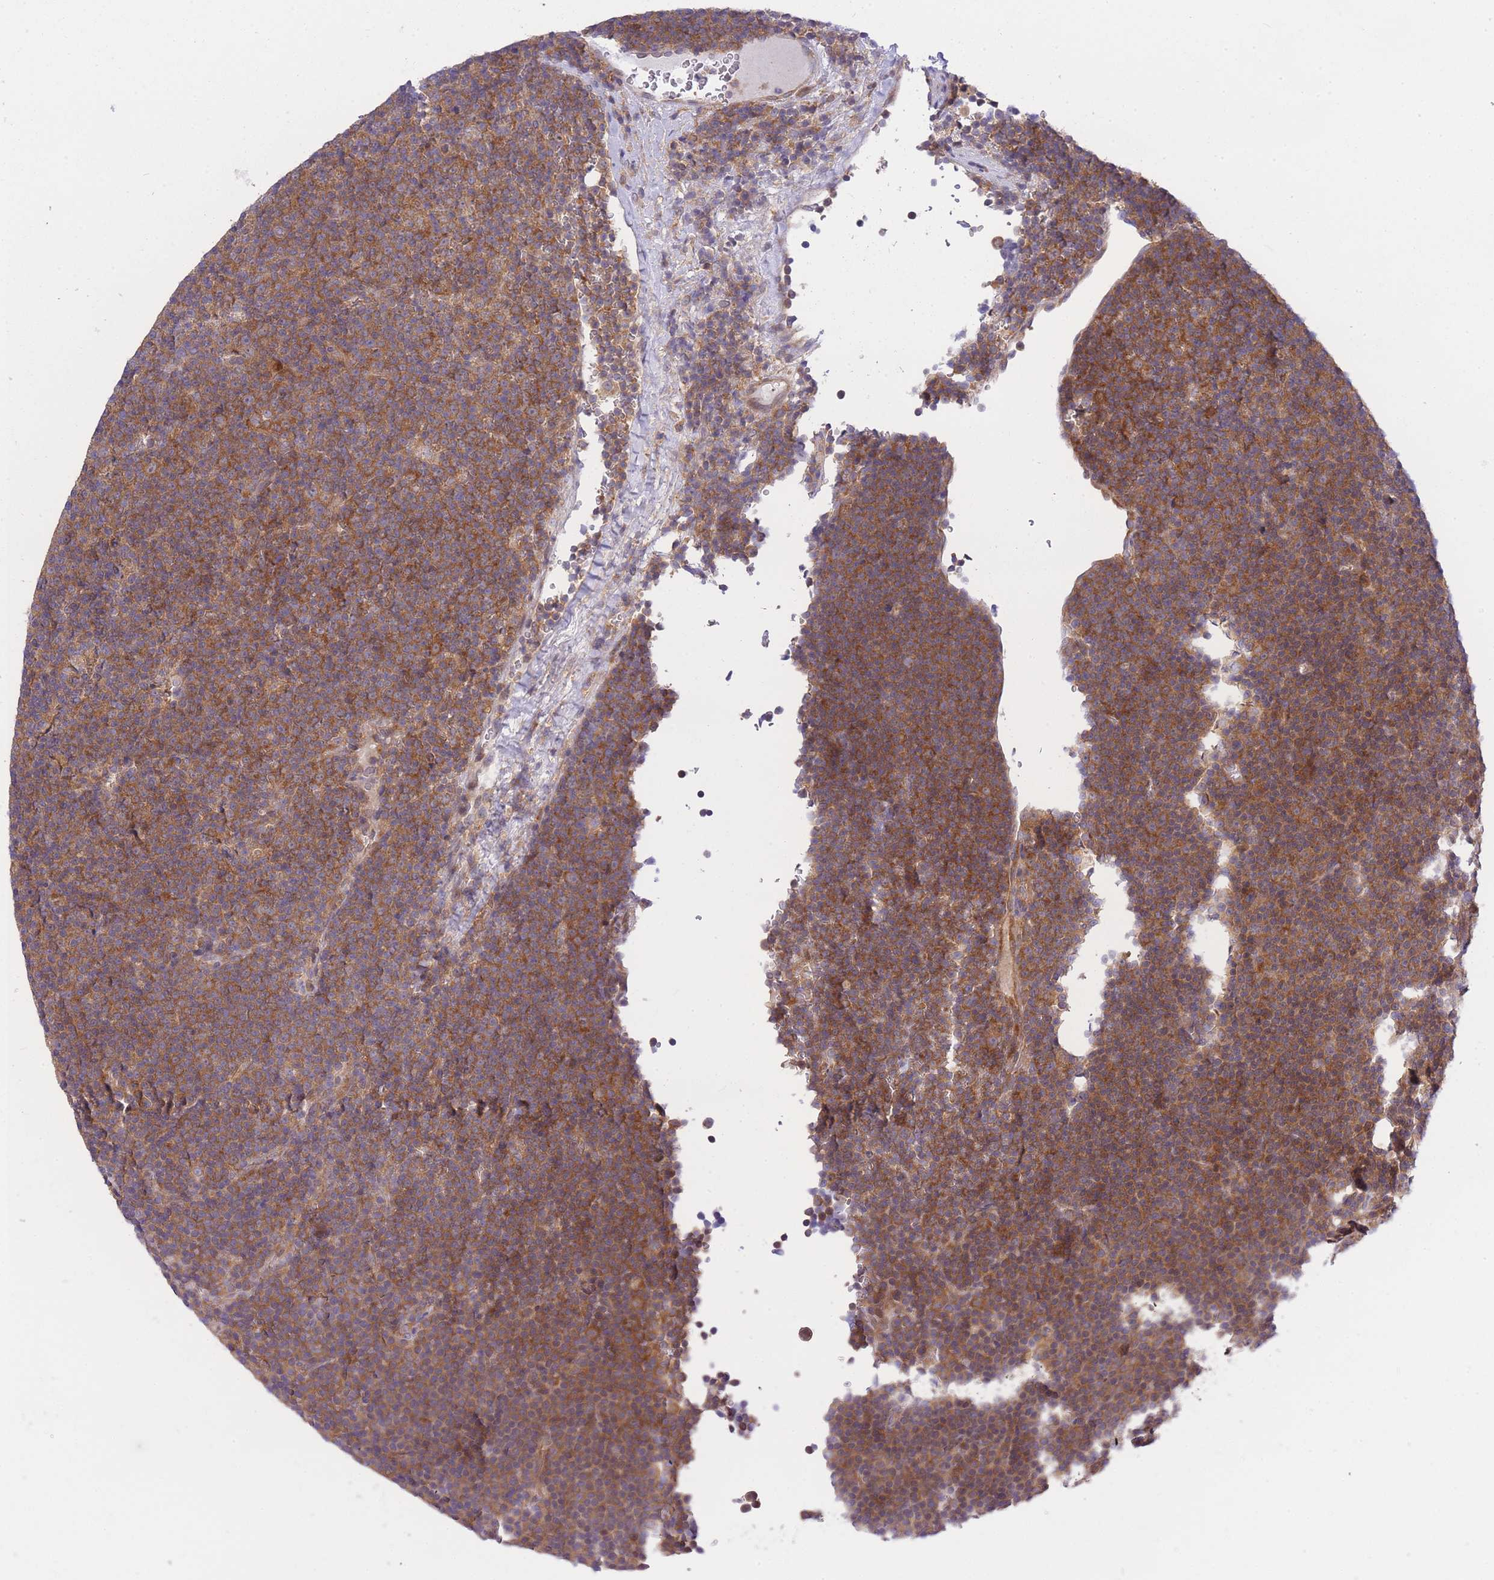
{"staining": {"intensity": "moderate", "quantity": ">75%", "location": "cytoplasmic/membranous"}, "tissue": "lymphoma", "cell_type": "Tumor cells", "image_type": "cancer", "snomed": [{"axis": "morphology", "description": "Malignant lymphoma, non-Hodgkin's type, Low grade"}, {"axis": "topography", "description": "Lymph node"}], "caption": "A brown stain shows moderate cytoplasmic/membranous positivity of a protein in lymphoma tumor cells.", "gene": "EIF2B2", "patient": {"sex": "female", "age": 67}}